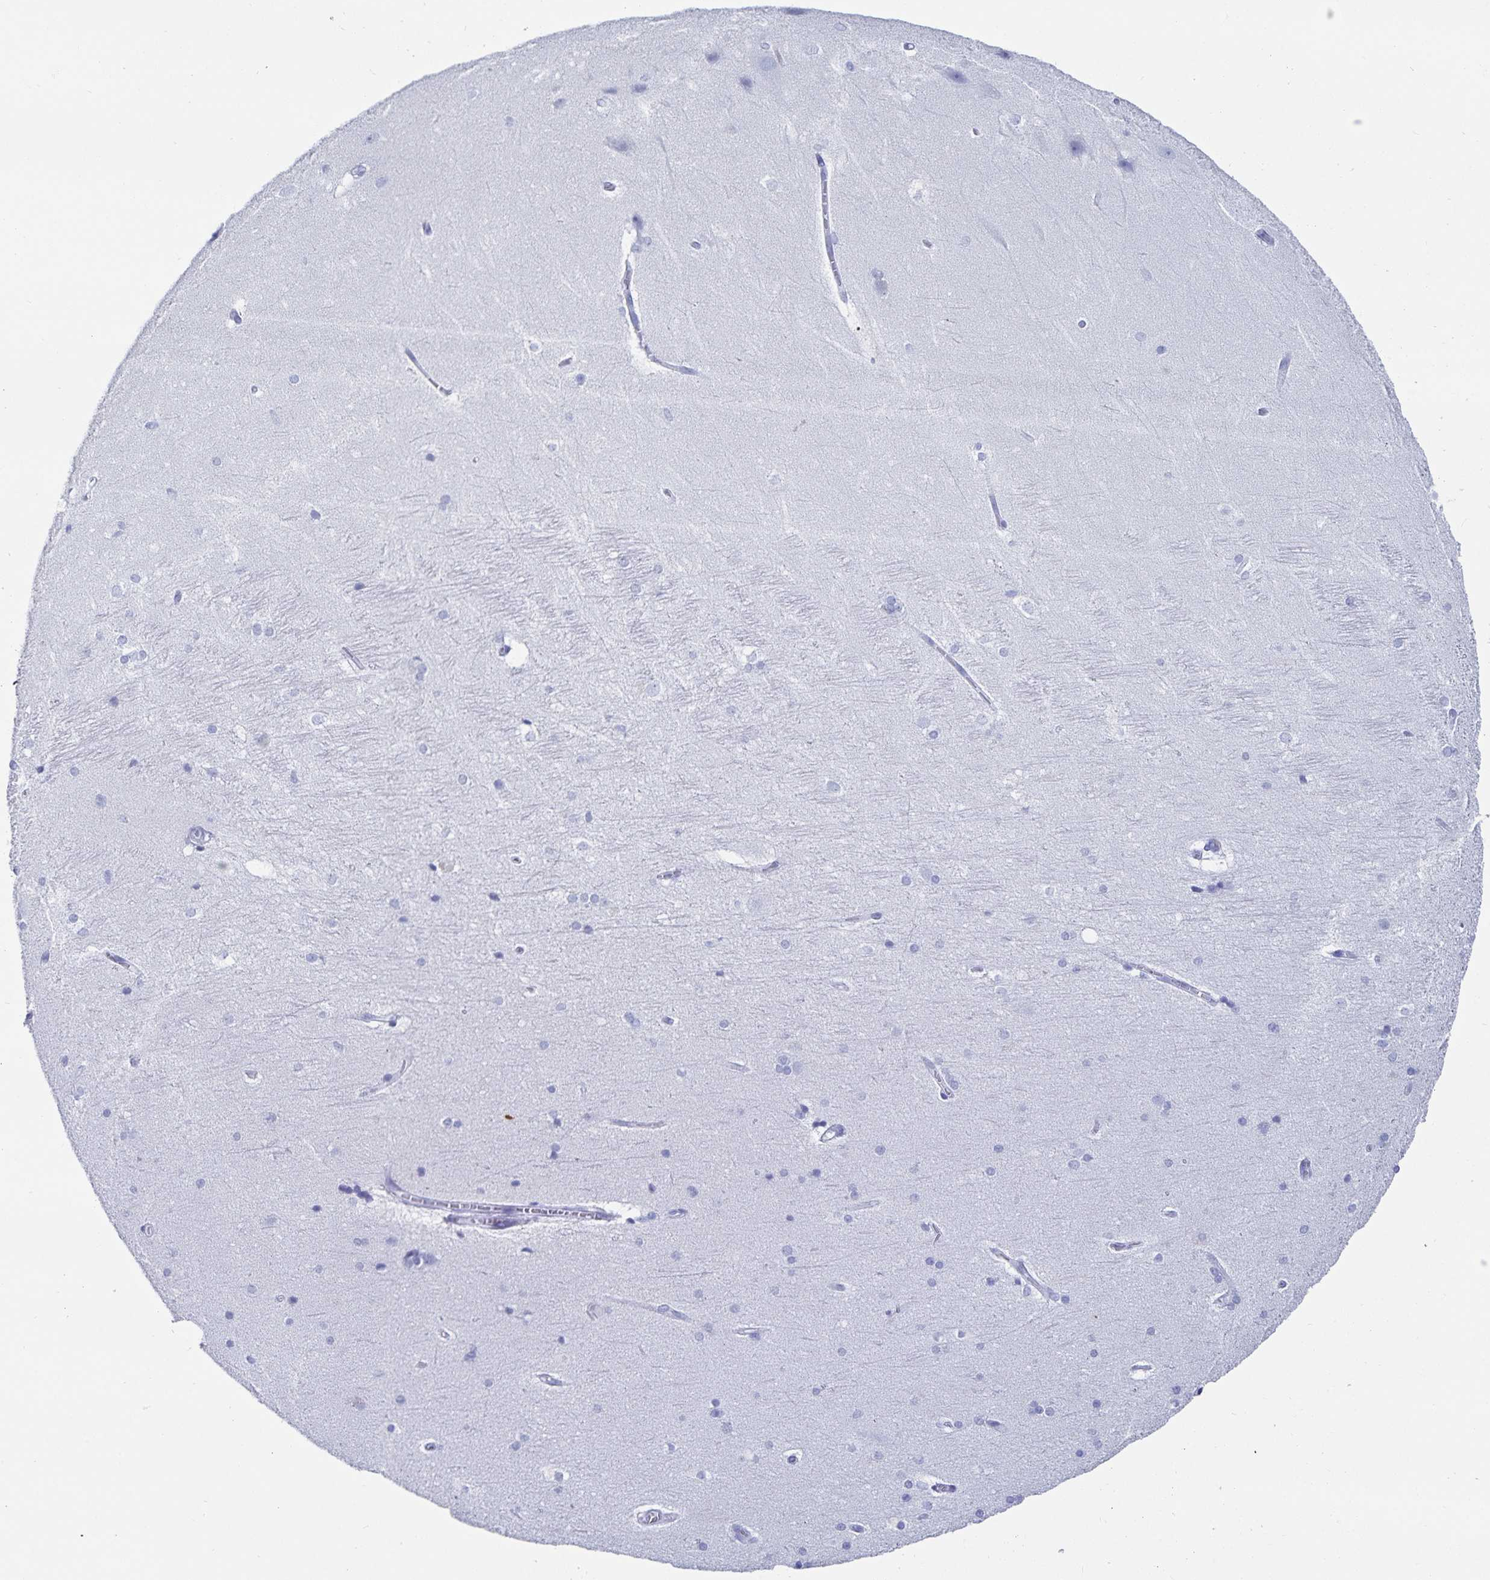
{"staining": {"intensity": "negative", "quantity": "none", "location": "none"}, "tissue": "hippocampus", "cell_type": "Glial cells", "image_type": "normal", "snomed": [{"axis": "morphology", "description": "Normal tissue, NOS"}, {"axis": "topography", "description": "Cerebral cortex"}, {"axis": "topography", "description": "Hippocampus"}], "caption": "Hippocampus stained for a protein using IHC displays no positivity glial cells.", "gene": "C19orf73", "patient": {"sex": "female", "age": 19}}